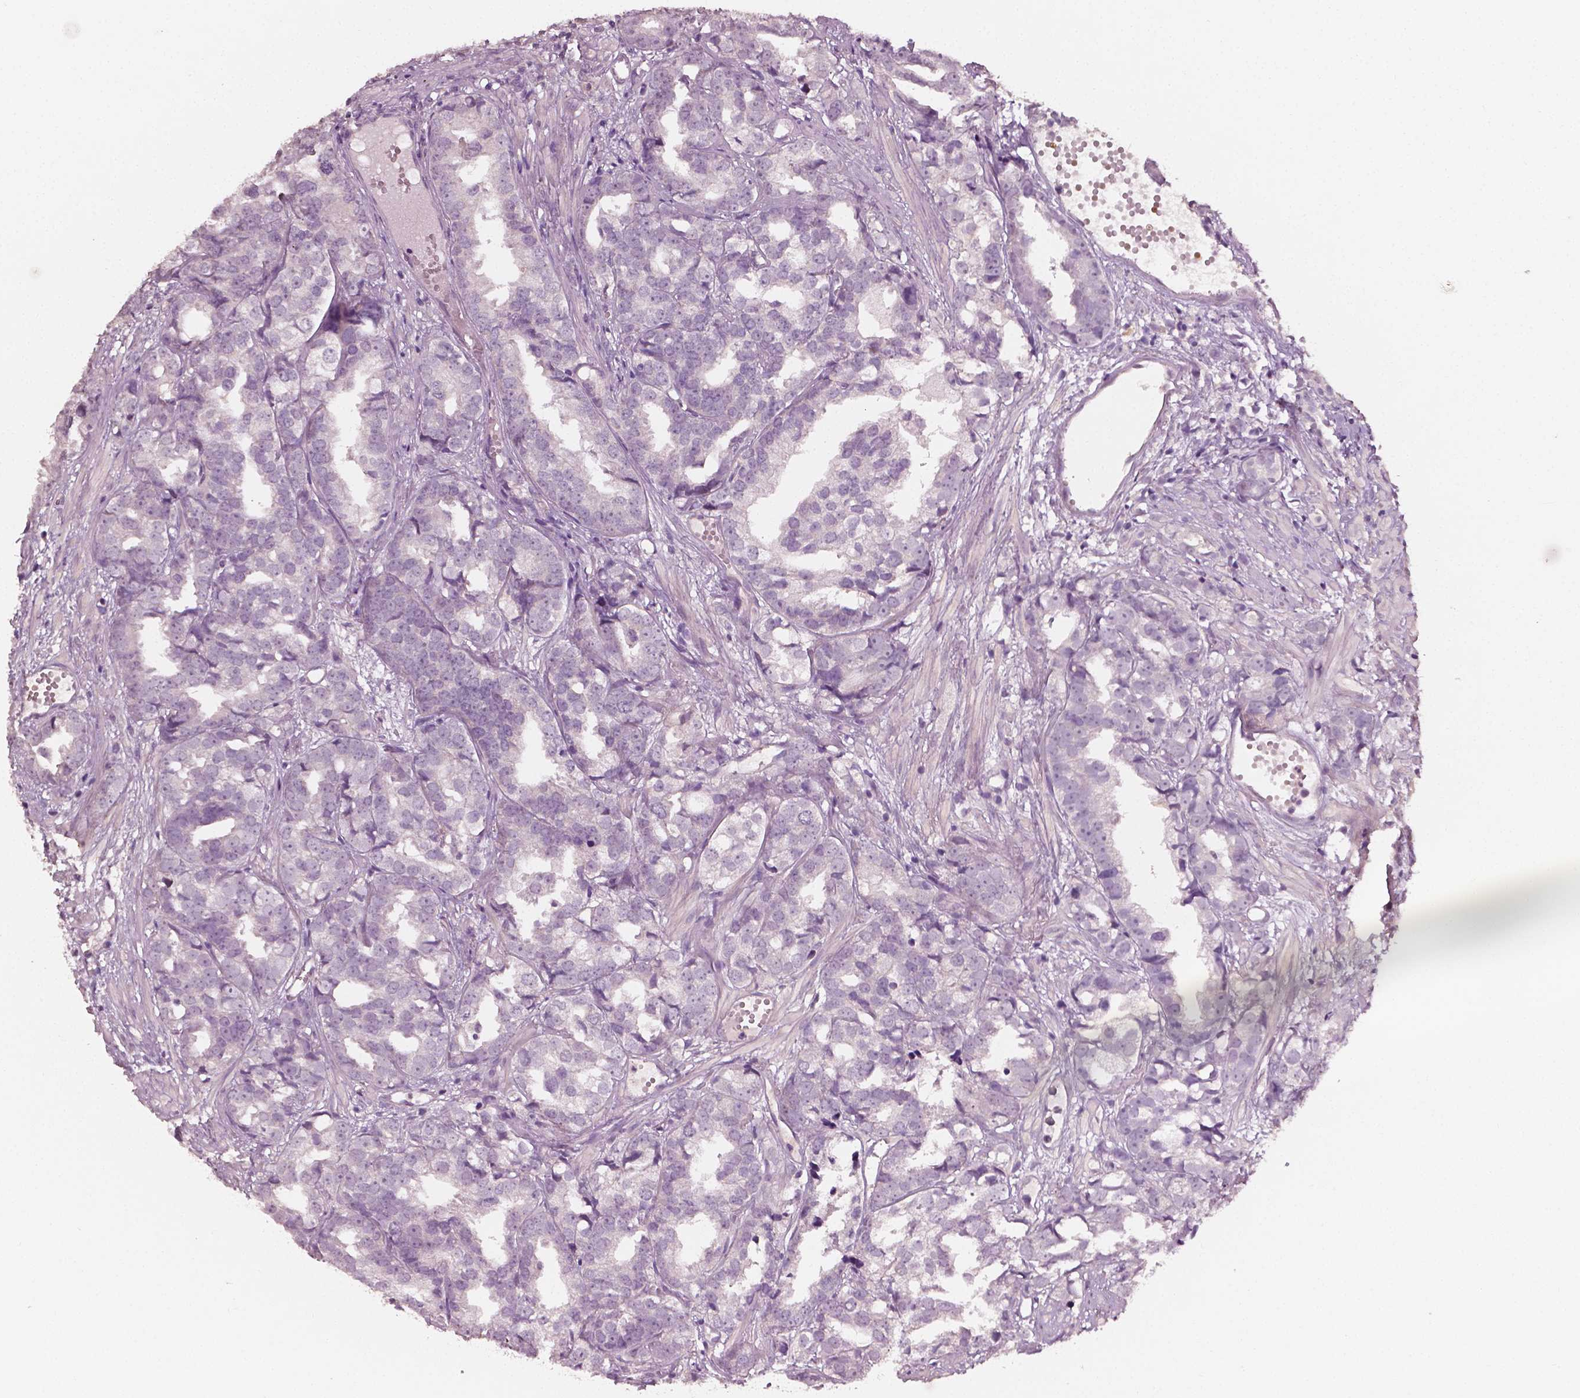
{"staining": {"intensity": "negative", "quantity": "none", "location": "none"}, "tissue": "prostate cancer", "cell_type": "Tumor cells", "image_type": "cancer", "snomed": [{"axis": "morphology", "description": "Adenocarcinoma, High grade"}, {"axis": "topography", "description": "Prostate"}], "caption": "High magnification brightfield microscopy of prostate cancer (adenocarcinoma (high-grade)) stained with DAB (brown) and counterstained with hematoxylin (blue): tumor cells show no significant positivity.", "gene": "PLA2R1", "patient": {"sex": "male", "age": 79}}